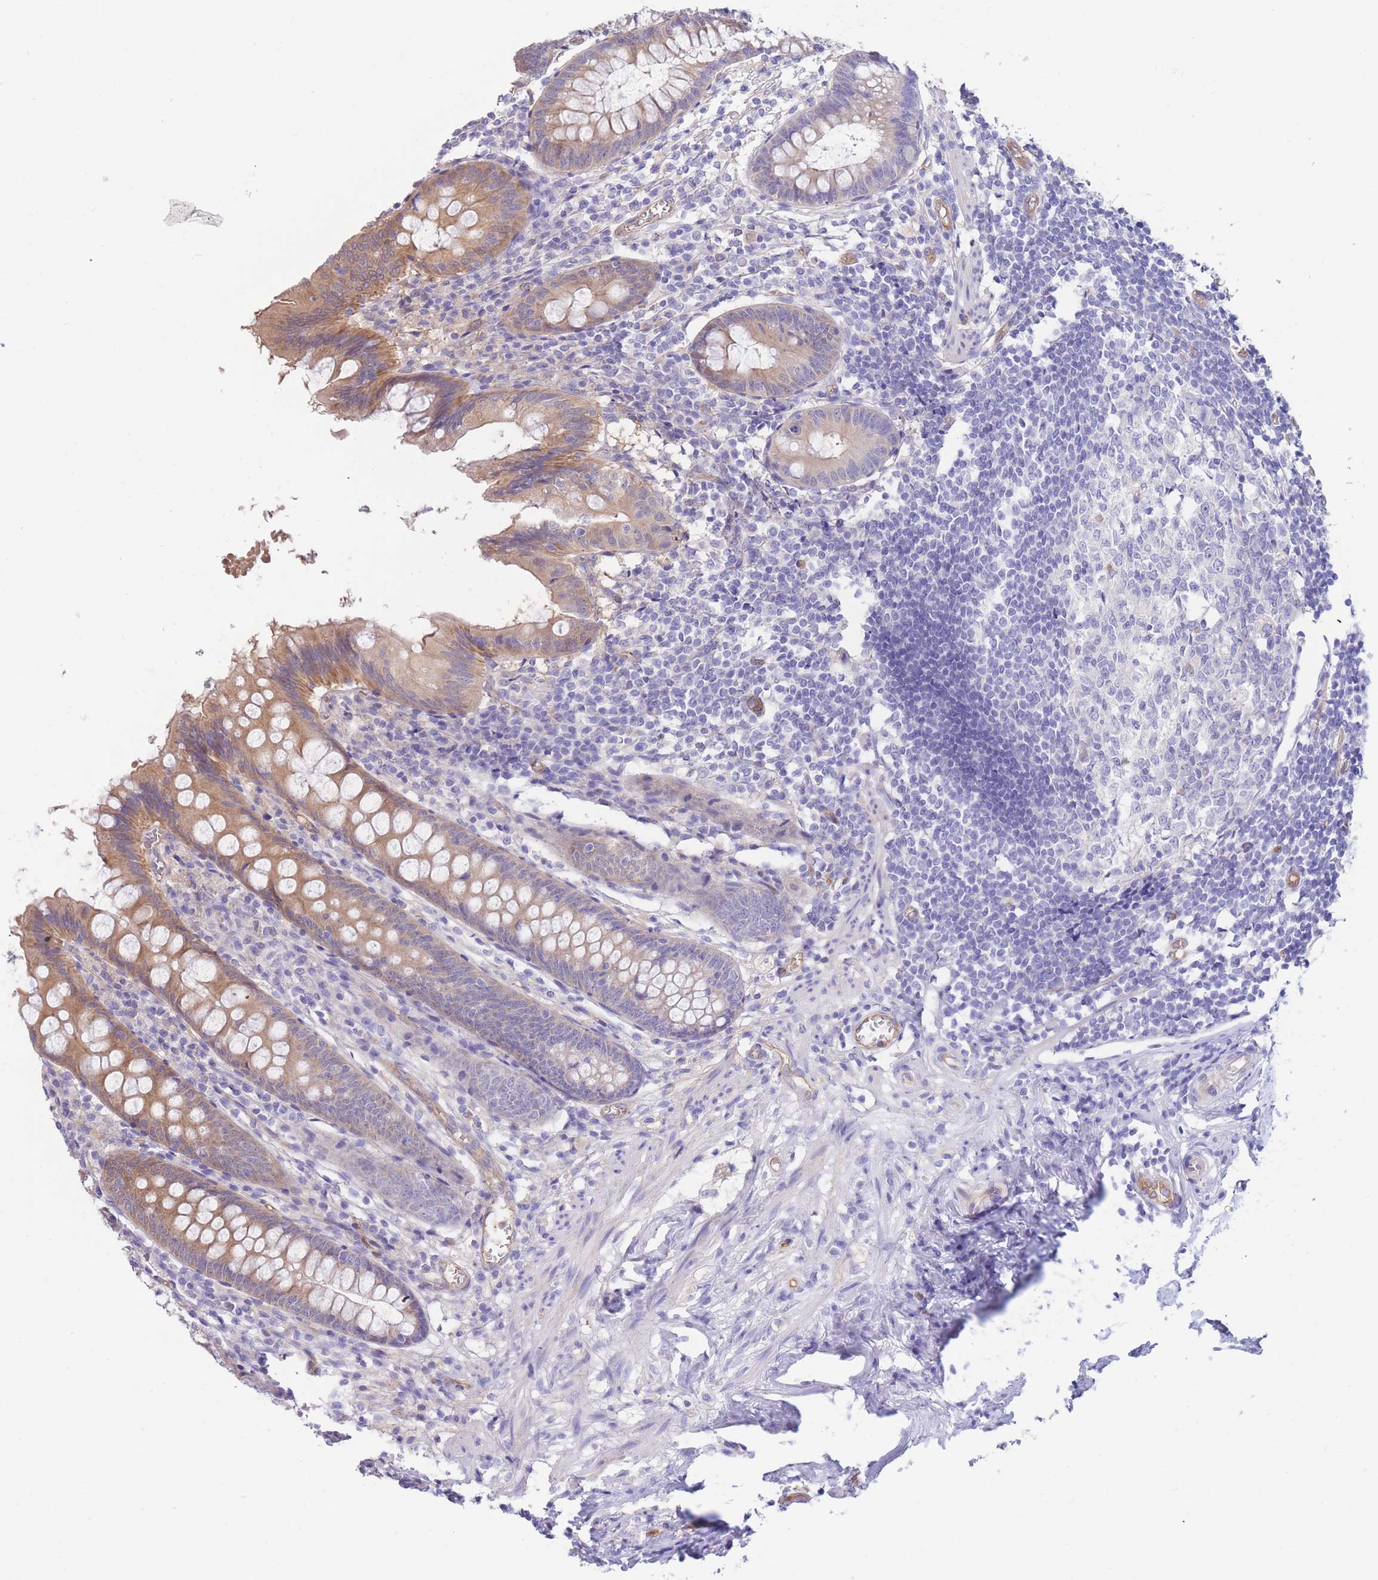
{"staining": {"intensity": "weak", "quantity": "25%-75%", "location": "cytoplasmic/membranous"}, "tissue": "appendix", "cell_type": "Glandular cells", "image_type": "normal", "snomed": [{"axis": "morphology", "description": "Normal tissue, NOS"}, {"axis": "topography", "description": "Appendix"}], "caption": "An image of human appendix stained for a protein shows weak cytoplasmic/membranous brown staining in glandular cells. Nuclei are stained in blue.", "gene": "SULT1A1", "patient": {"sex": "female", "age": 51}}